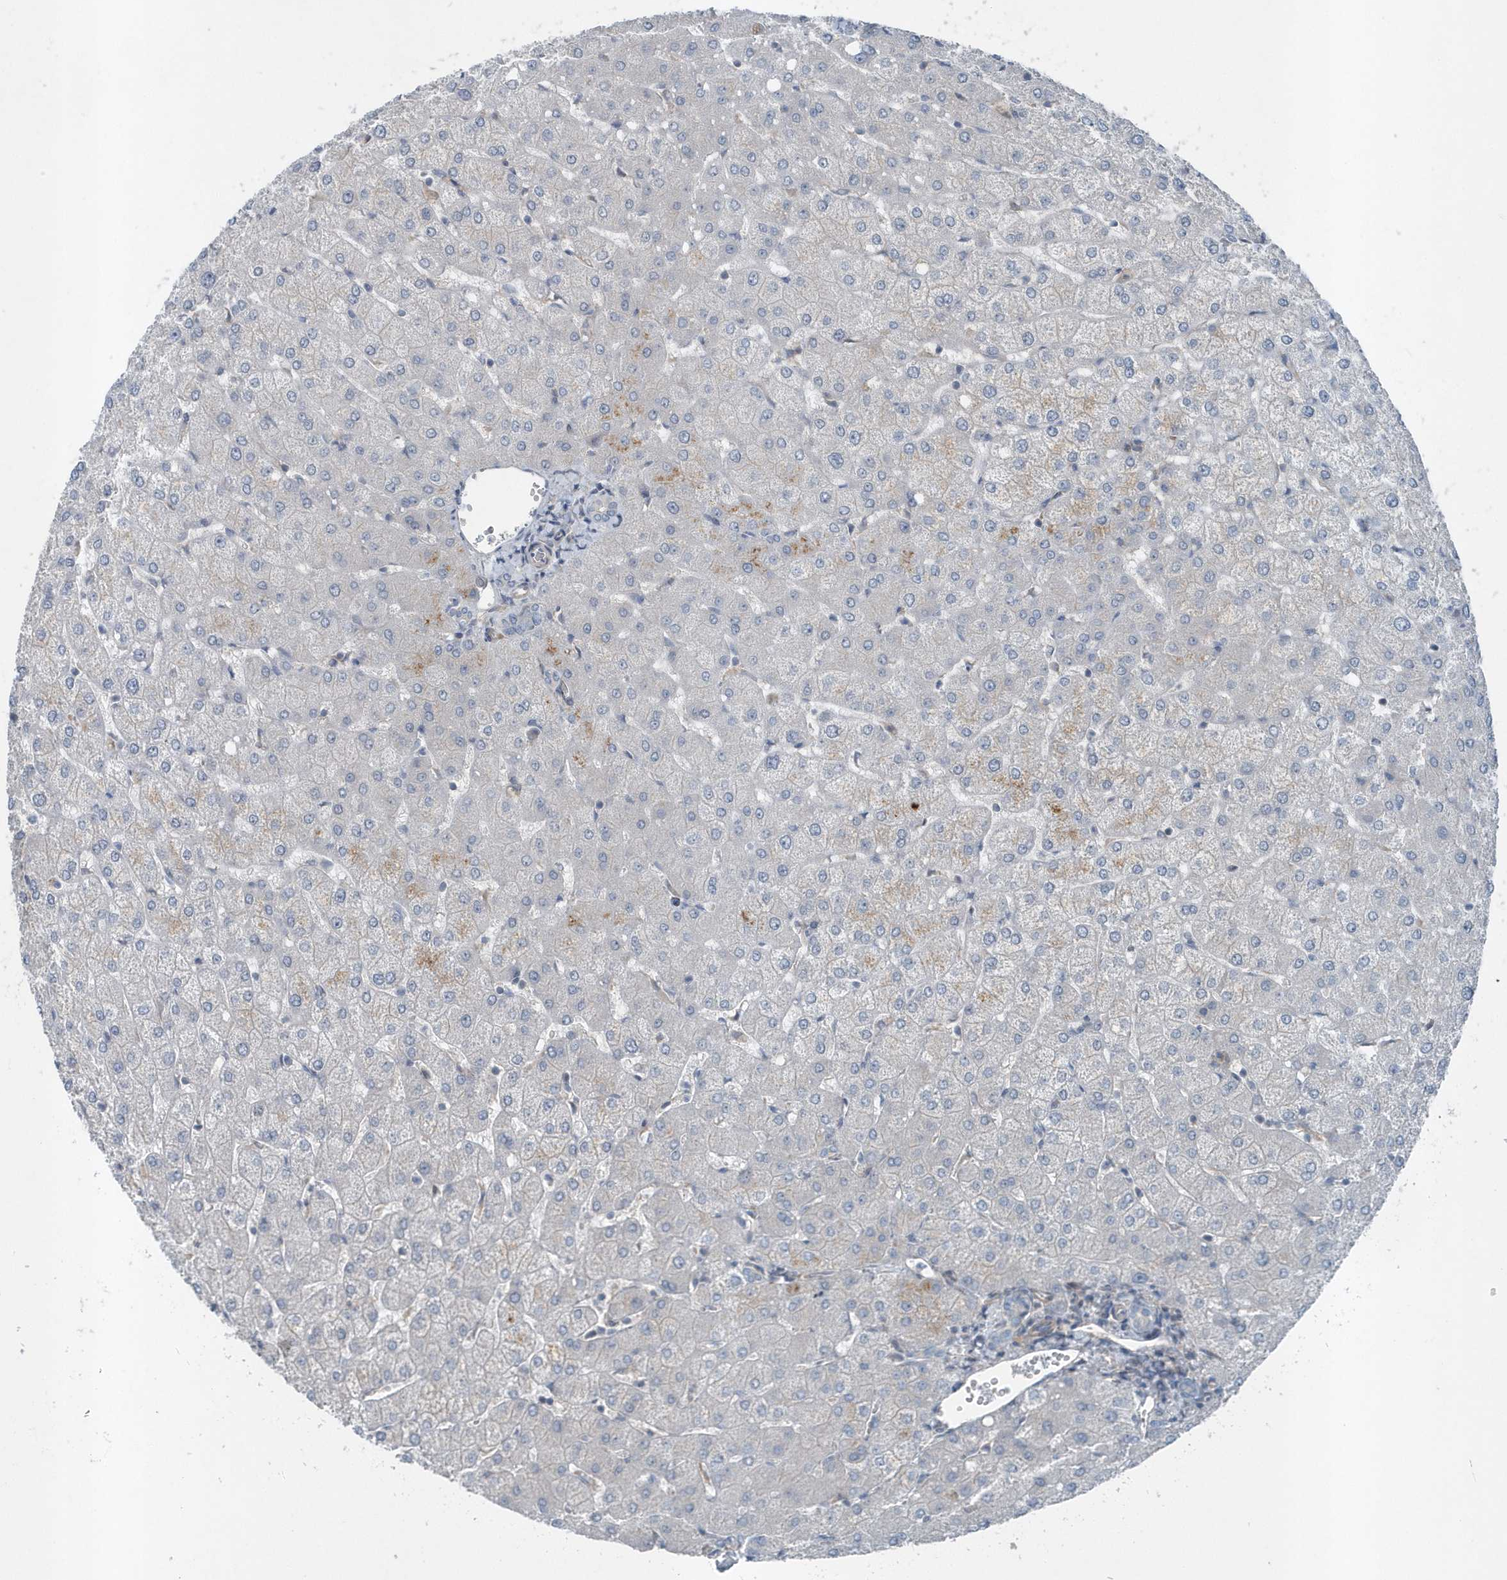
{"staining": {"intensity": "negative", "quantity": "none", "location": "none"}, "tissue": "liver", "cell_type": "Cholangiocytes", "image_type": "normal", "snomed": [{"axis": "morphology", "description": "Normal tissue, NOS"}, {"axis": "topography", "description": "Liver"}], "caption": "Liver was stained to show a protein in brown. There is no significant staining in cholangiocytes.", "gene": "MCC", "patient": {"sex": "female", "age": 54}}